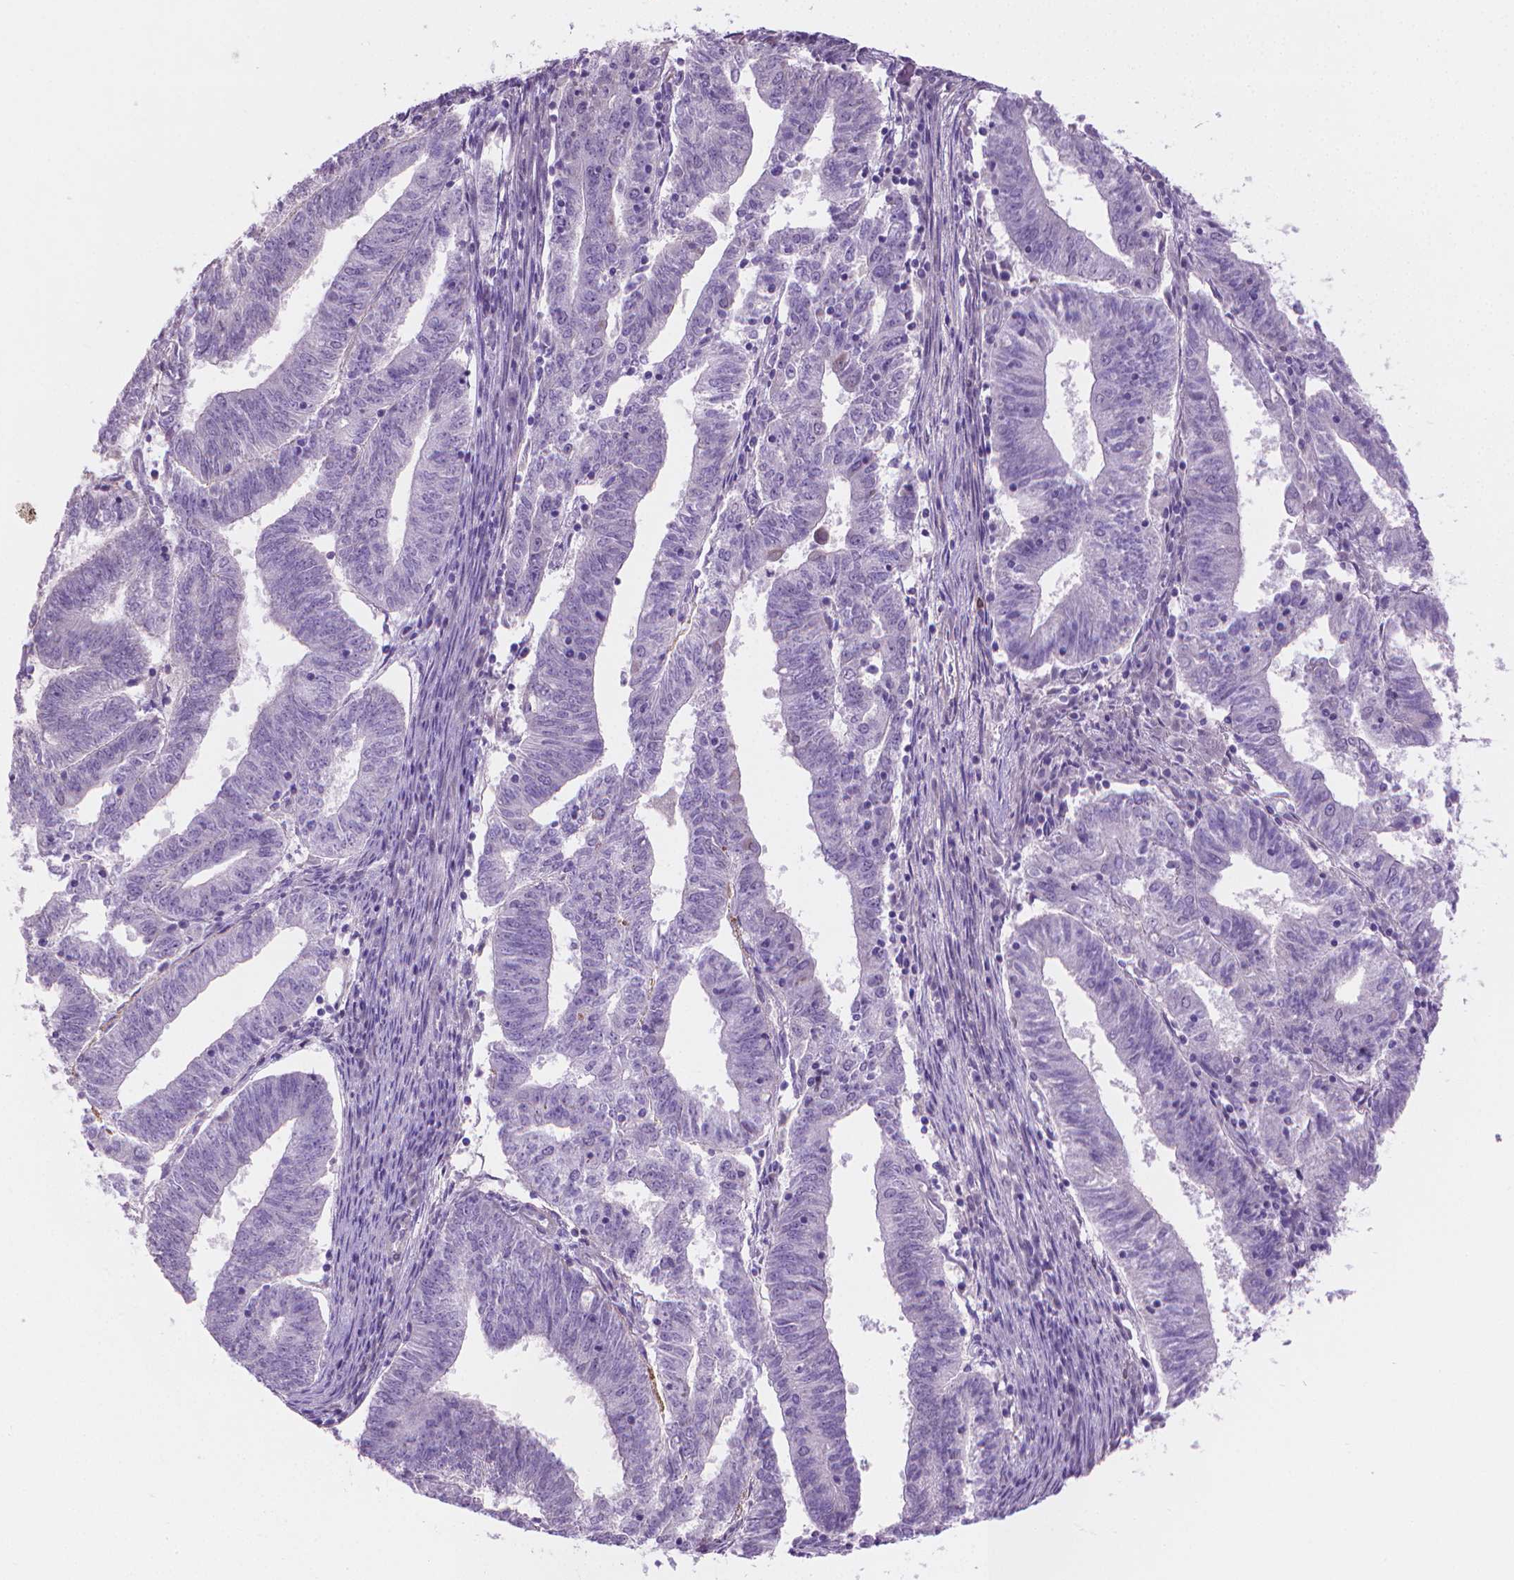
{"staining": {"intensity": "negative", "quantity": "none", "location": "none"}, "tissue": "endometrial cancer", "cell_type": "Tumor cells", "image_type": "cancer", "snomed": [{"axis": "morphology", "description": "Adenocarcinoma, NOS"}, {"axis": "topography", "description": "Endometrium"}], "caption": "This is an immunohistochemistry (IHC) histopathology image of human endometrial adenocarcinoma. There is no positivity in tumor cells.", "gene": "GSDMA", "patient": {"sex": "female", "age": 82}}